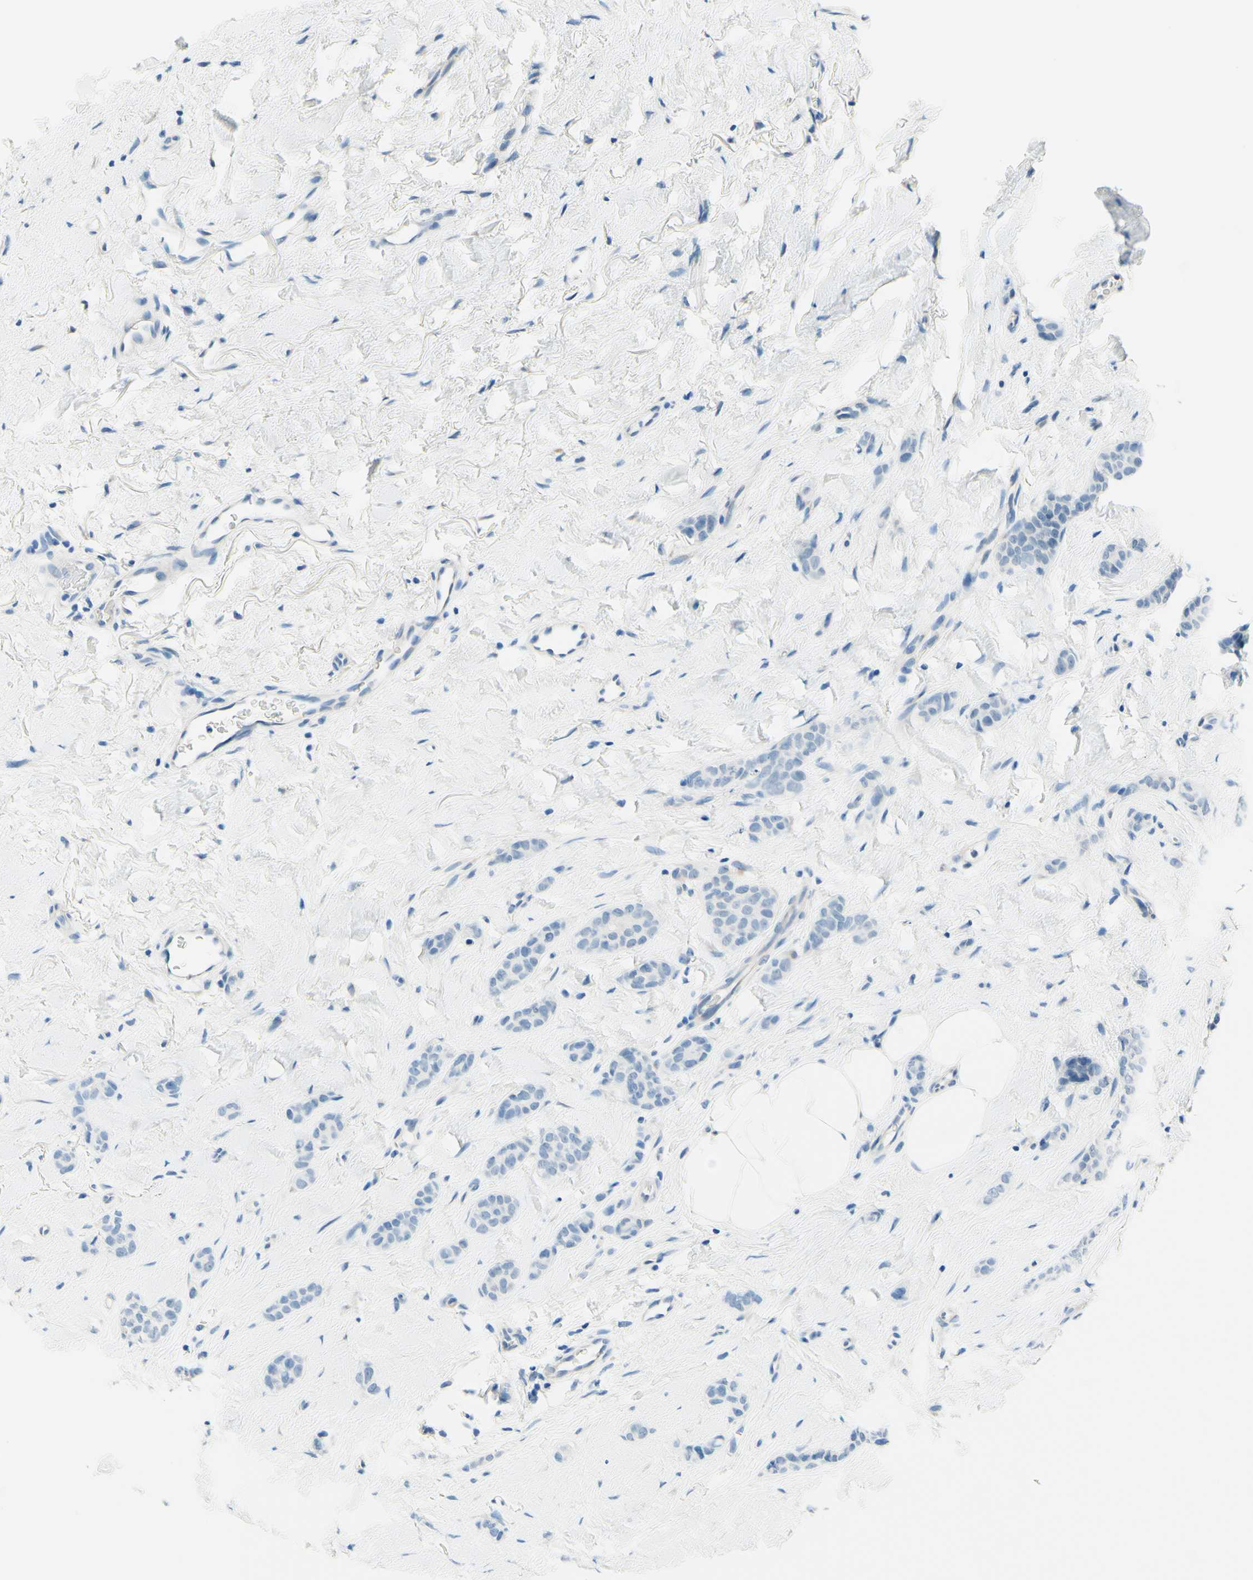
{"staining": {"intensity": "negative", "quantity": "none", "location": "none"}, "tissue": "breast cancer", "cell_type": "Tumor cells", "image_type": "cancer", "snomed": [{"axis": "morphology", "description": "Lobular carcinoma"}, {"axis": "topography", "description": "Skin"}, {"axis": "topography", "description": "Breast"}], "caption": "Immunohistochemical staining of breast cancer (lobular carcinoma) reveals no significant staining in tumor cells. (DAB immunohistochemistry (IHC) with hematoxylin counter stain).", "gene": "PASD1", "patient": {"sex": "female", "age": 46}}